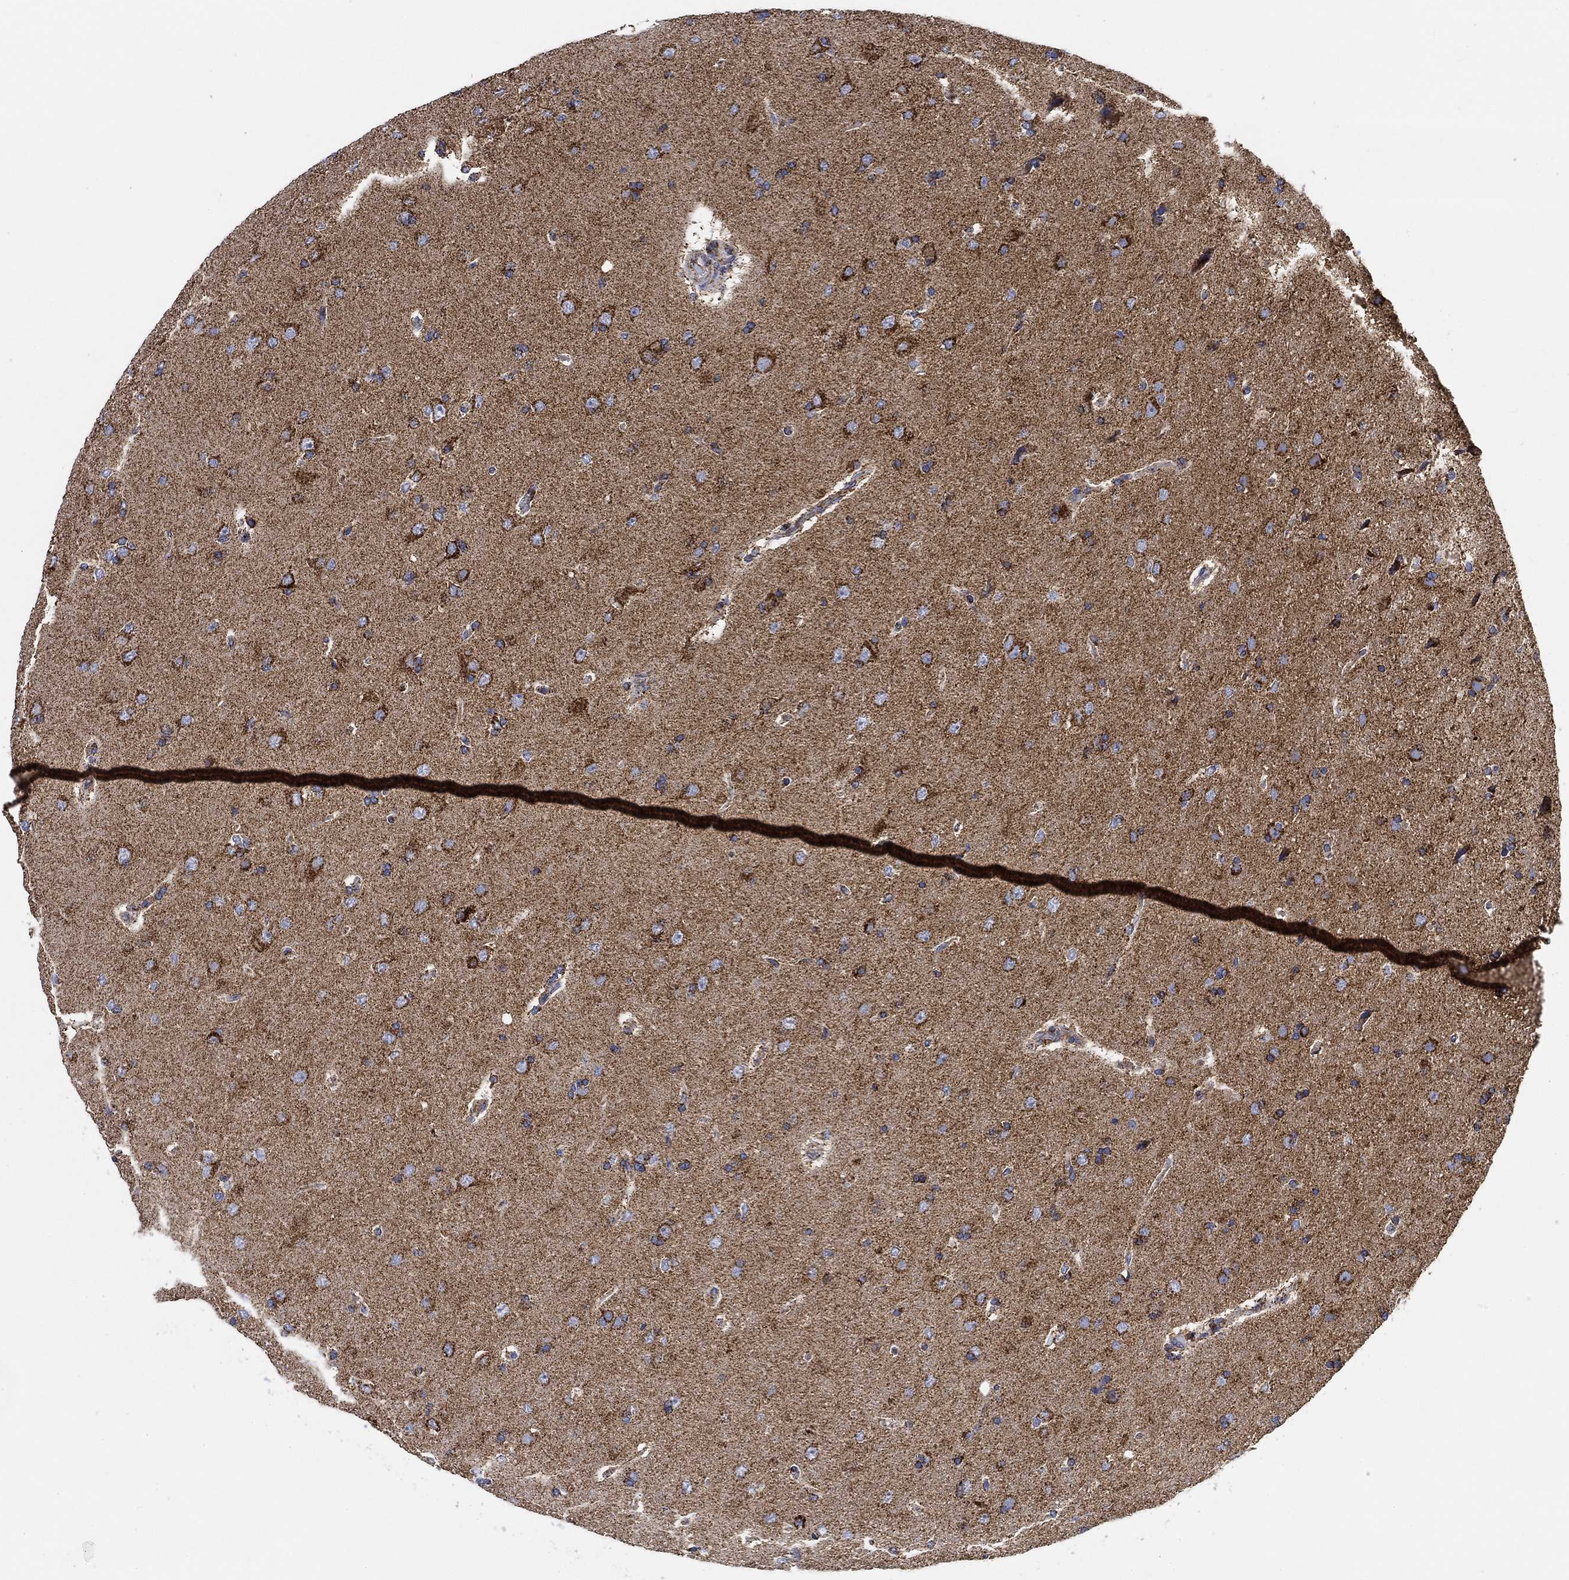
{"staining": {"intensity": "moderate", "quantity": "<25%", "location": "cytoplasmic/membranous"}, "tissue": "glioma", "cell_type": "Tumor cells", "image_type": "cancer", "snomed": [{"axis": "morphology", "description": "Glioma, malignant, NOS"}, {"axis": "topography", "description": "Cerebral cortex"}], "caption": "Tumor cells display low levels of moderate cytoplasmic/membranous positivity in about <25% of cells in glioma. (DAB (3,3'-diaminobenzidine) = brown stain, brightfield microscopy at high magnification).", "gene": "NDUFS3", "patient": {"sex": "male", "age": 58}}